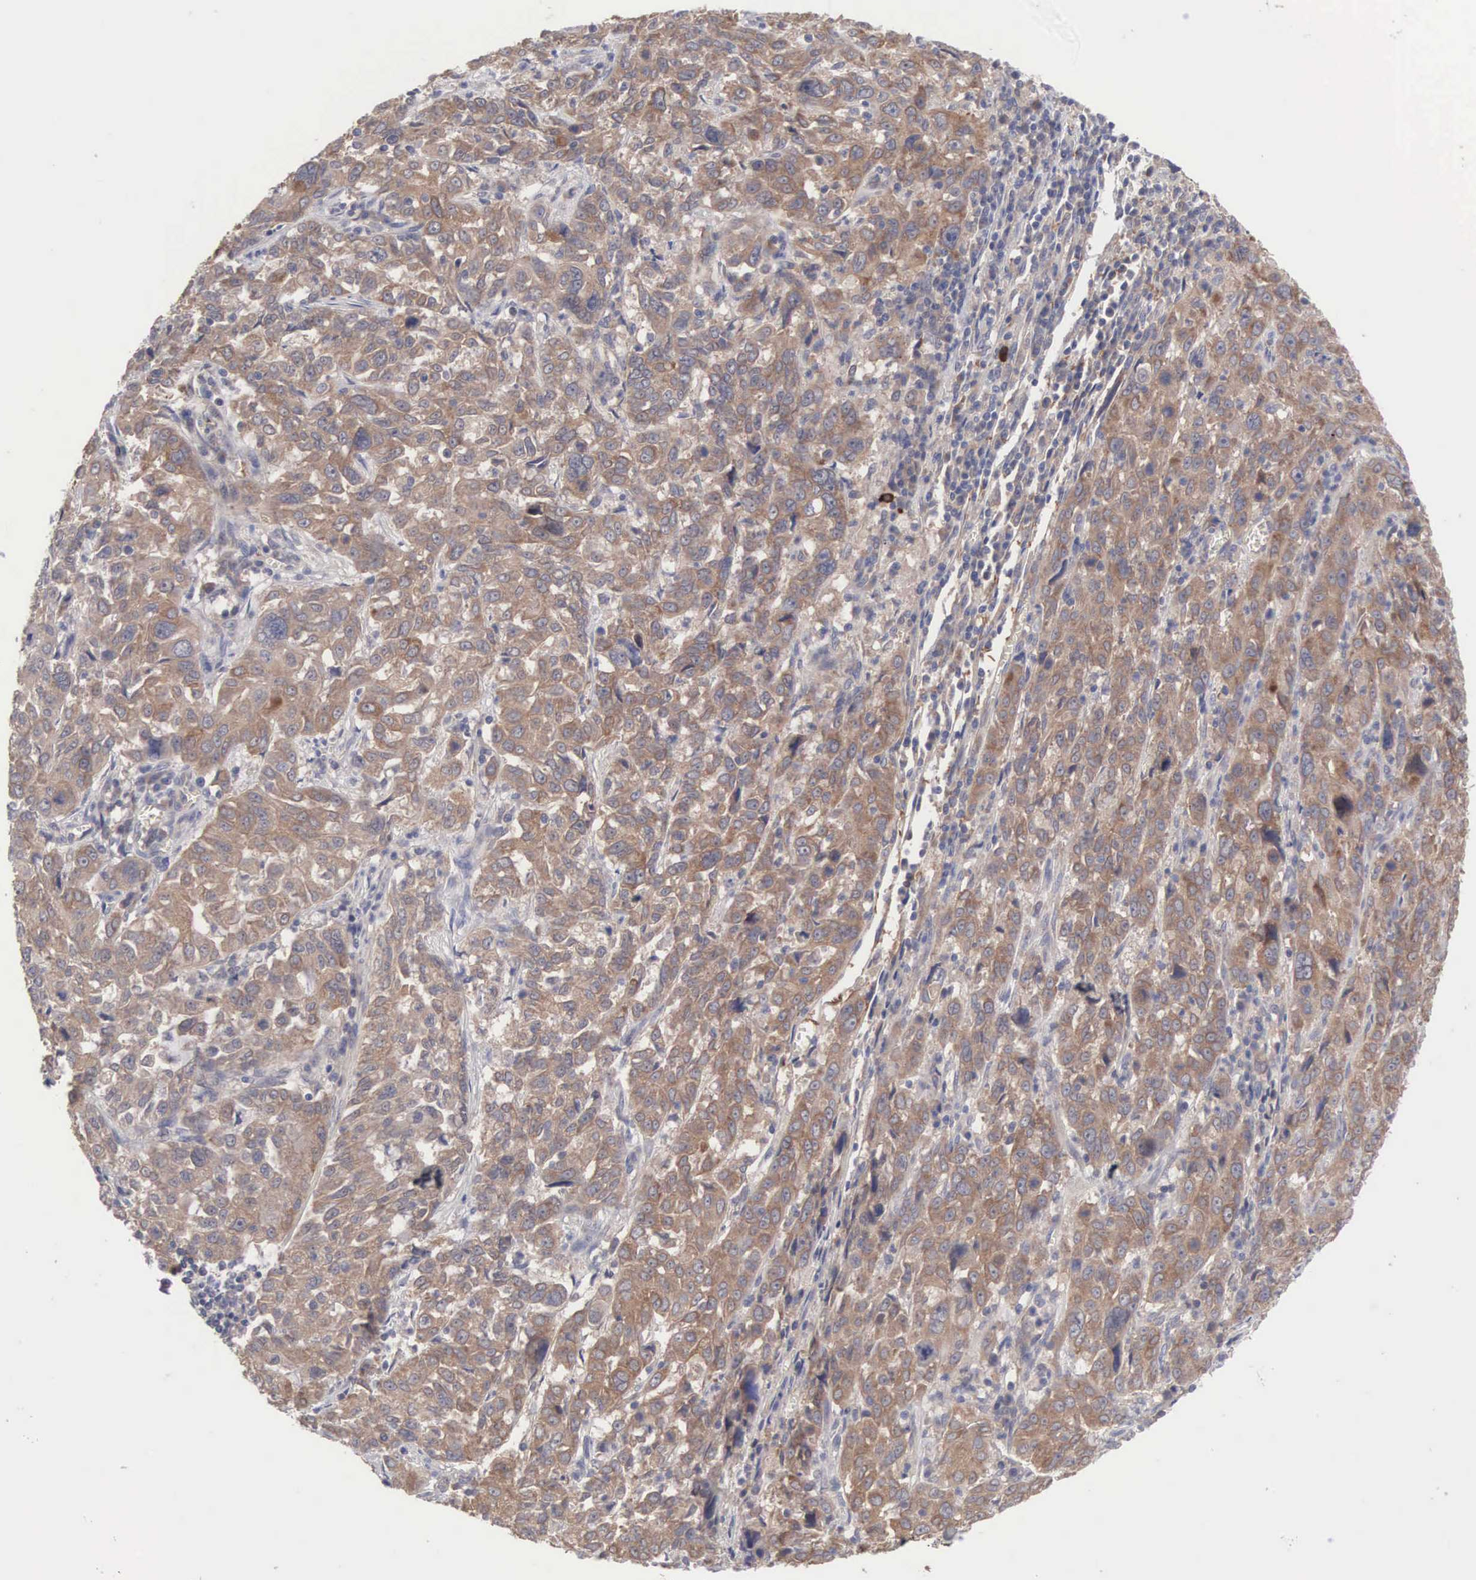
{"staining": {"intensity": "moderate", "quantity": ">75%", "location": "cytoplasmic/membranous"}, "tissue": "pancreatic cancer", "cell_type": "Tumor cells", "image_type": "cancer", "snomed": [{"axis": "morphology", "description": "Adenocarcinoma, NOS"}, {"axis": "topography", "description": "Pancreas"}], "caption": "The image demonstrates a brown stain indicating the presence of a protein in the cytoplasmic/membranous of tumor cells in pancreatic cancer. (DAB IHC, brown staining for protein, blue staining for nuclei).", "gene": "INF2", "patient": {"sex": "female", "age": 52}}